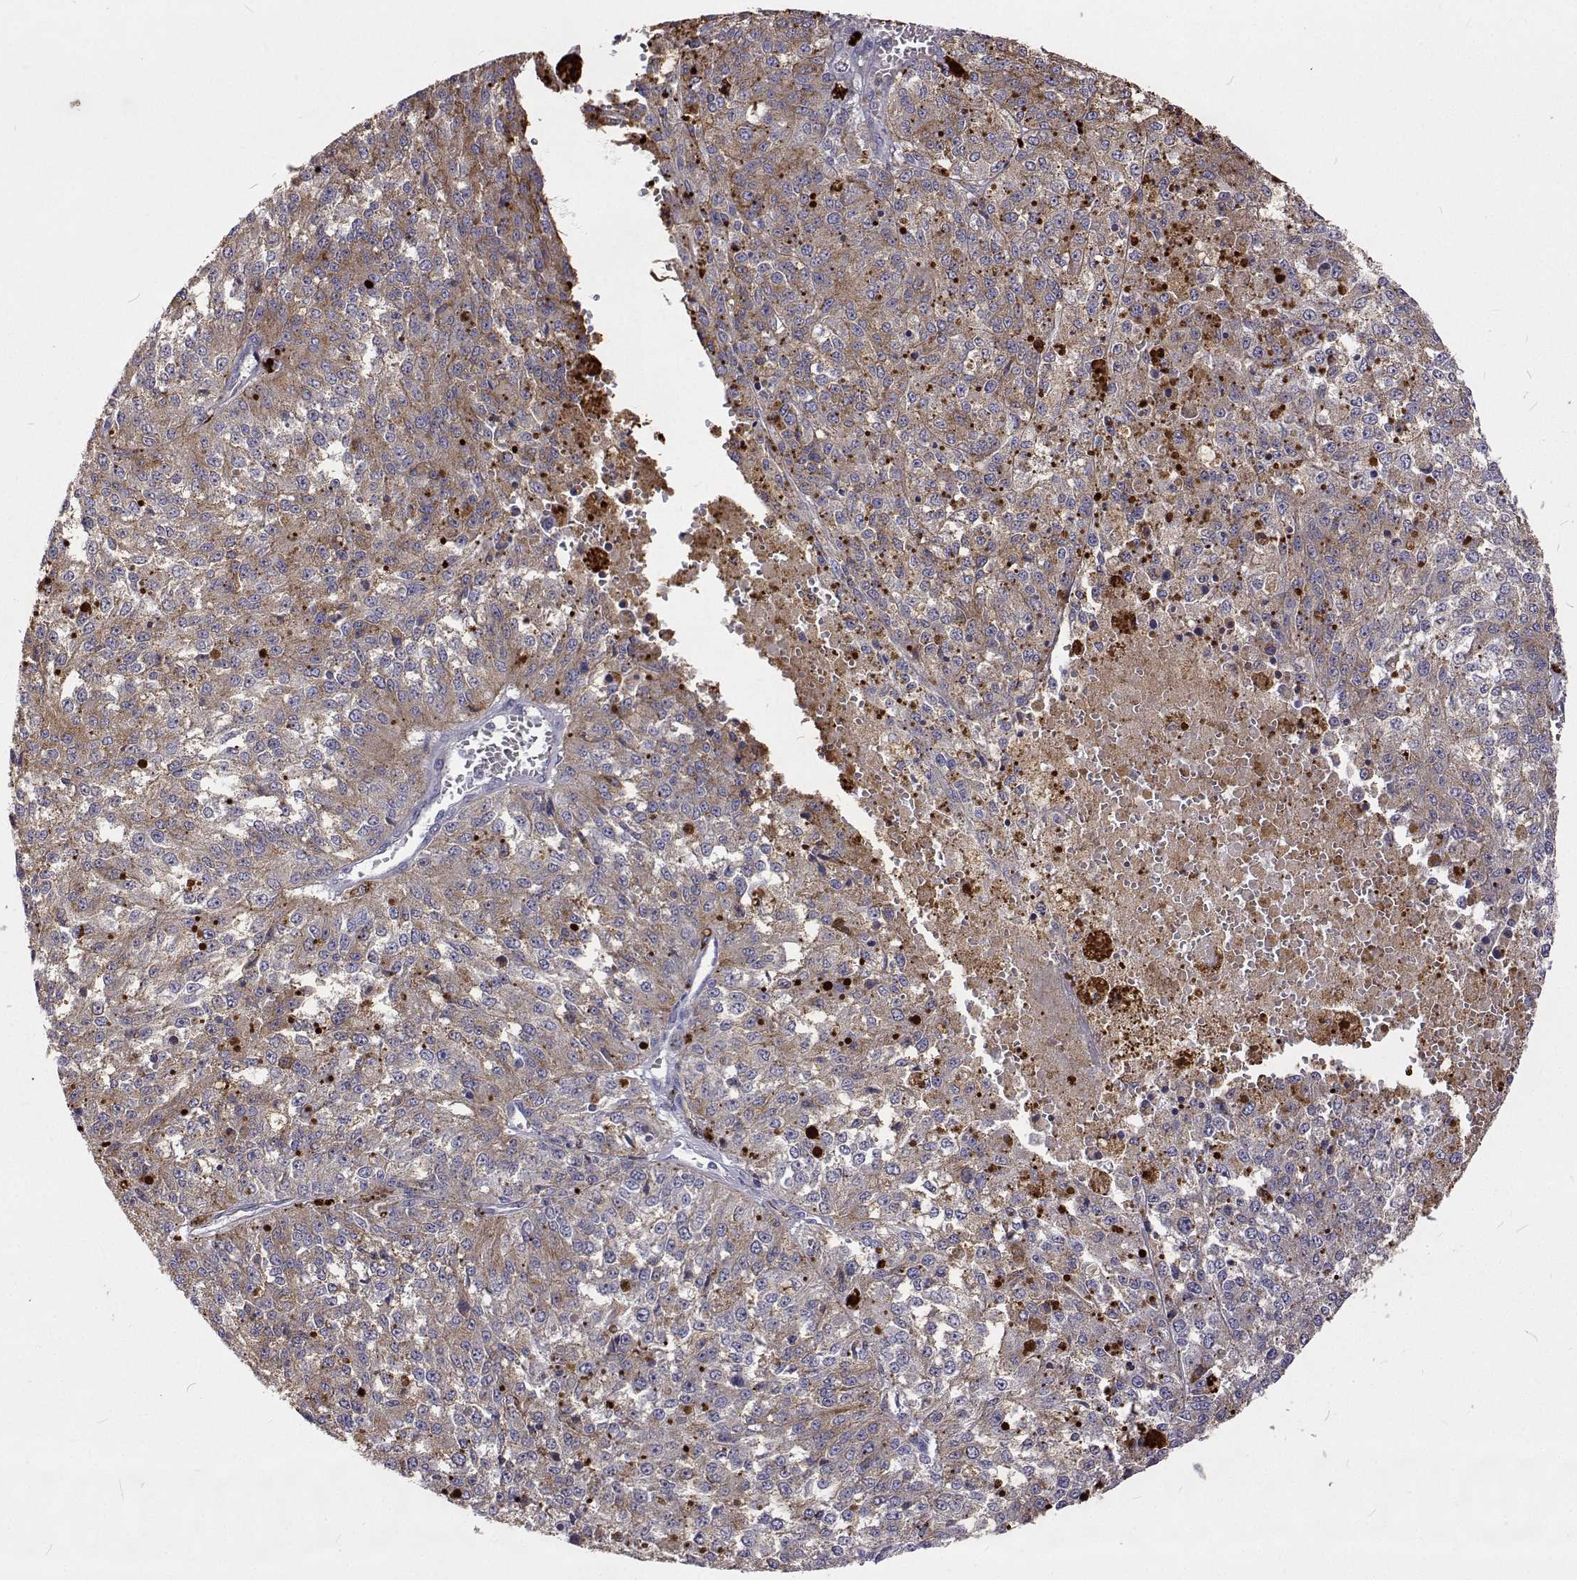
{"staining": {"intensity": "negative", "quantity": "none", "location": "none"}, "tissue": "melanoma", "cell_type": "Tumor cells", "image_type": "cancer", "snomed": [{"axis": "morphology", "description": "Malignant melanoma, Metastatic site"}, {"axis": "topography", "description": "Lymph node"}], "caption": "Tumor cells are negative for protein expression in human melanoma.", "gene": "NPR3", "patient": {"sex": "female", "age": 64}}